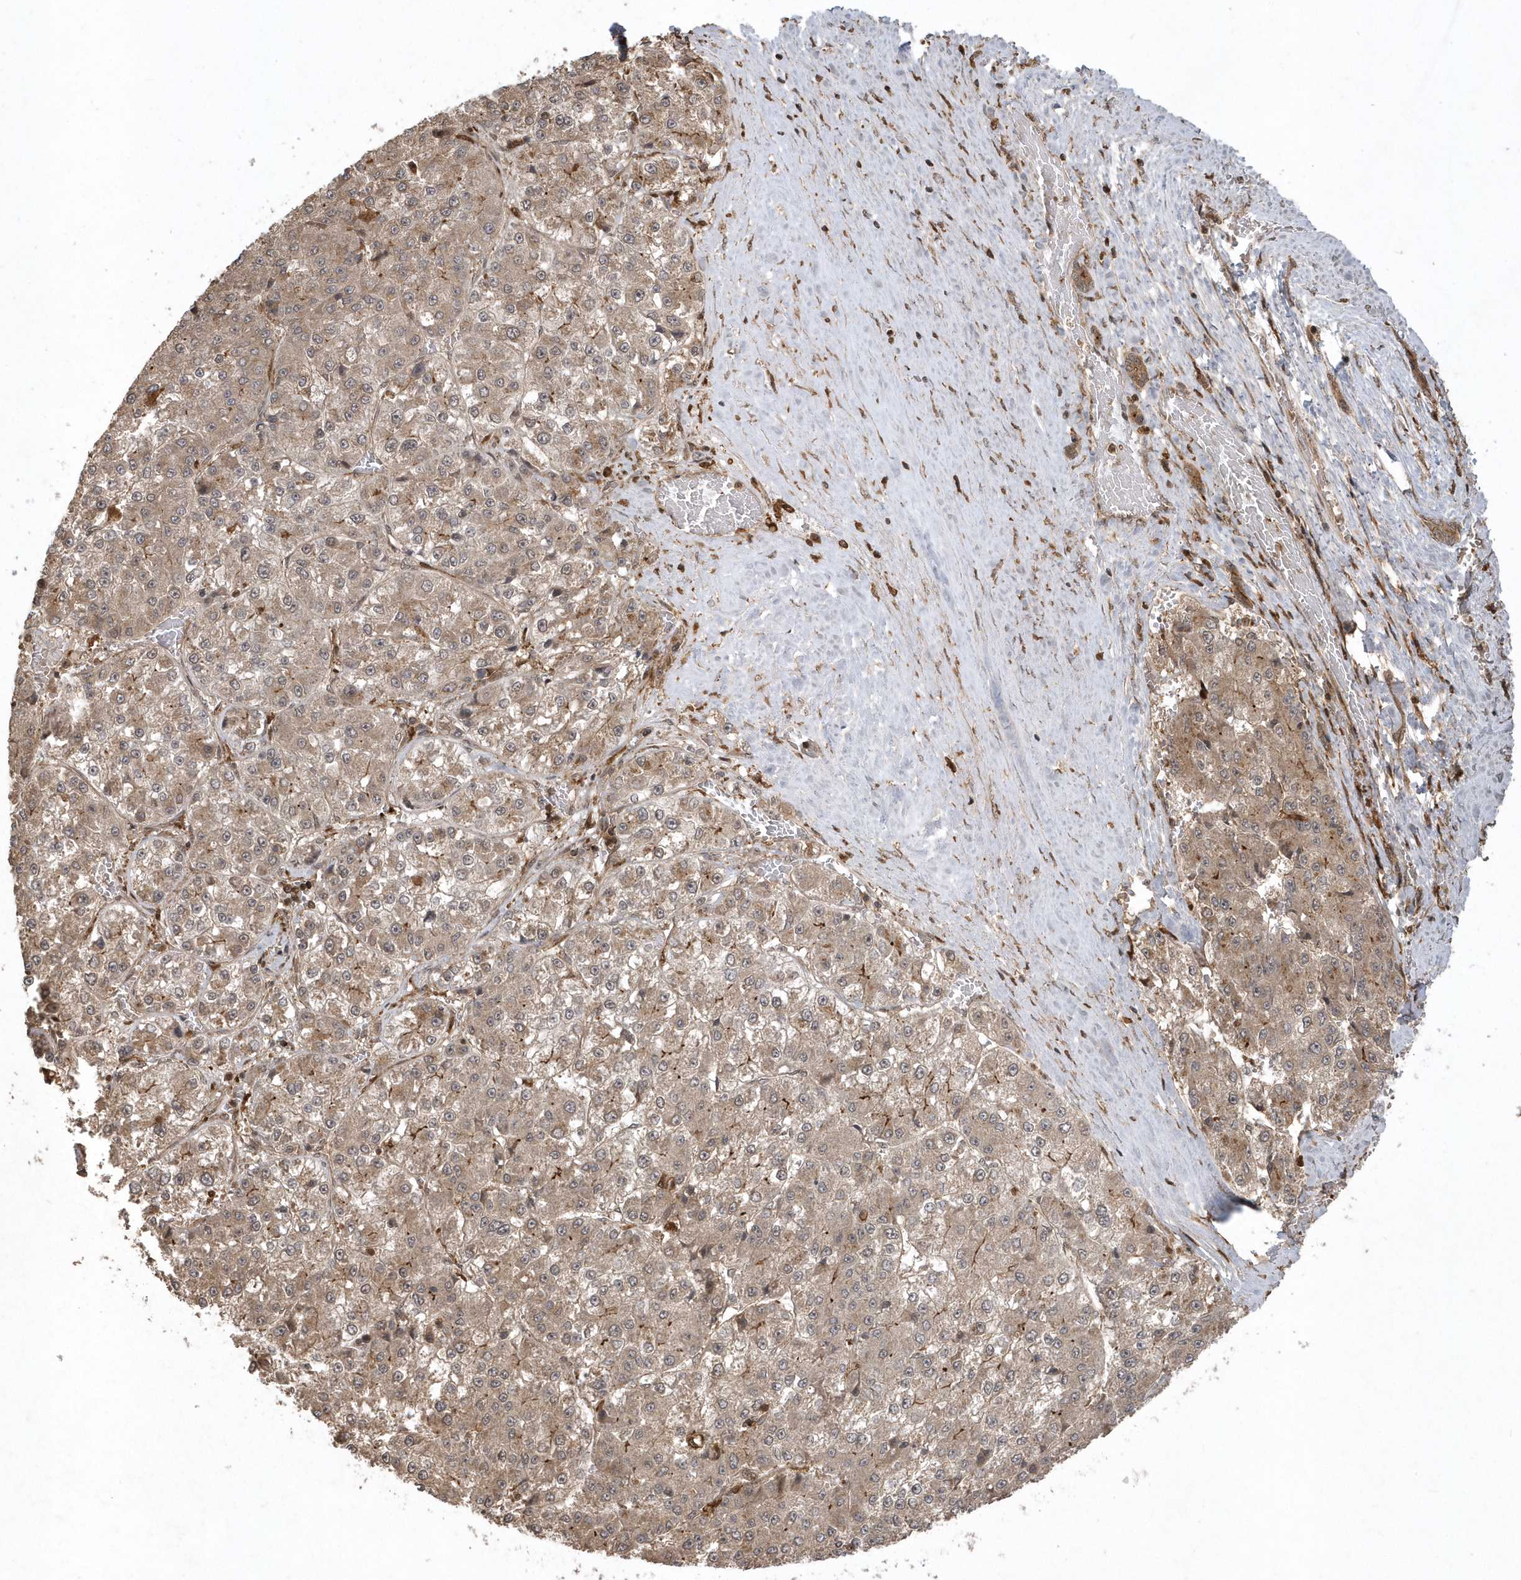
{"staining": {"intensity": "moderate", "quantity": ">75%", "location": "cytoplasmic/membranous"}, "tissue": "liver cancer", "cell_type": "Tumor cells", "image_type": "cancer", "snomed": [{"axis": "morphology", "description": "Carcinoma, Hepatocellular, NOS"}, {"axis": "topography", "description": "Liver"}], "caption": "The image displays staining of hepatocellular carcinoma (liver), revealing moderate cytoplasmic/membranous protein expression (brown color) within tumor cells.", "gene": "LACC1", "patient": {"sex": "female", "age": 73}}